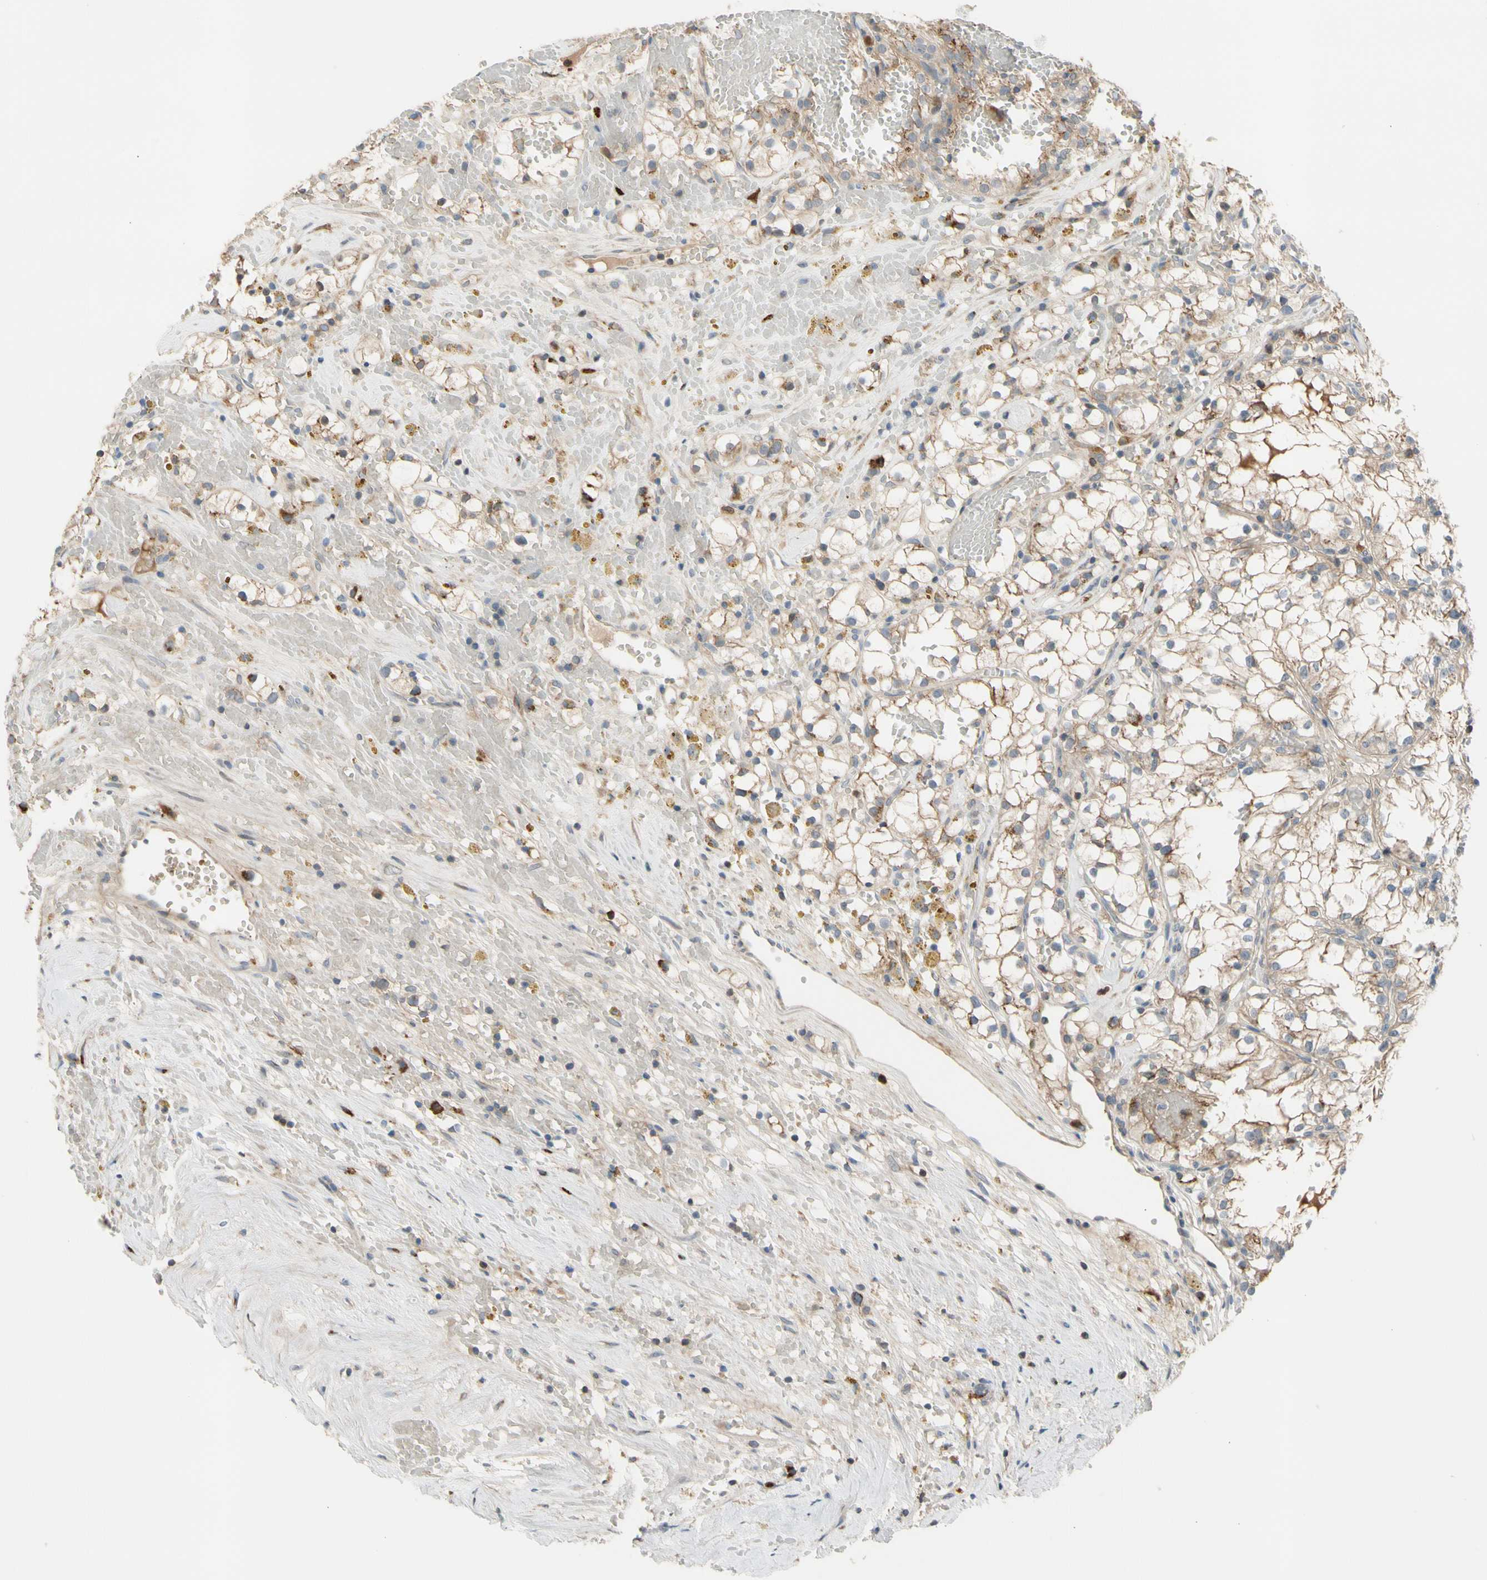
{"staining": {"intensity": "weak", "quantity": "25%-75%", "location": "cytoplasmic/membranous"}, "tissue": "renal cancer", "cell_type": "Tumor cells", "image_type": "cancer", "snomed": [{"axis": "morphology", "description": "Adenocarcinoma, NOS"}, {"axis": "topography", "description": "Kidney"}], "caption": "Adenocarcinoma (renal) tissue displays weak cytoplasmic/membranous positivity in approximately 25%-75% of tumor cells (Brightfield microscopy of DAB IHC at high magnification).", "gene": "GALNT5", "patient": {"sex": "male", "age": 56}}